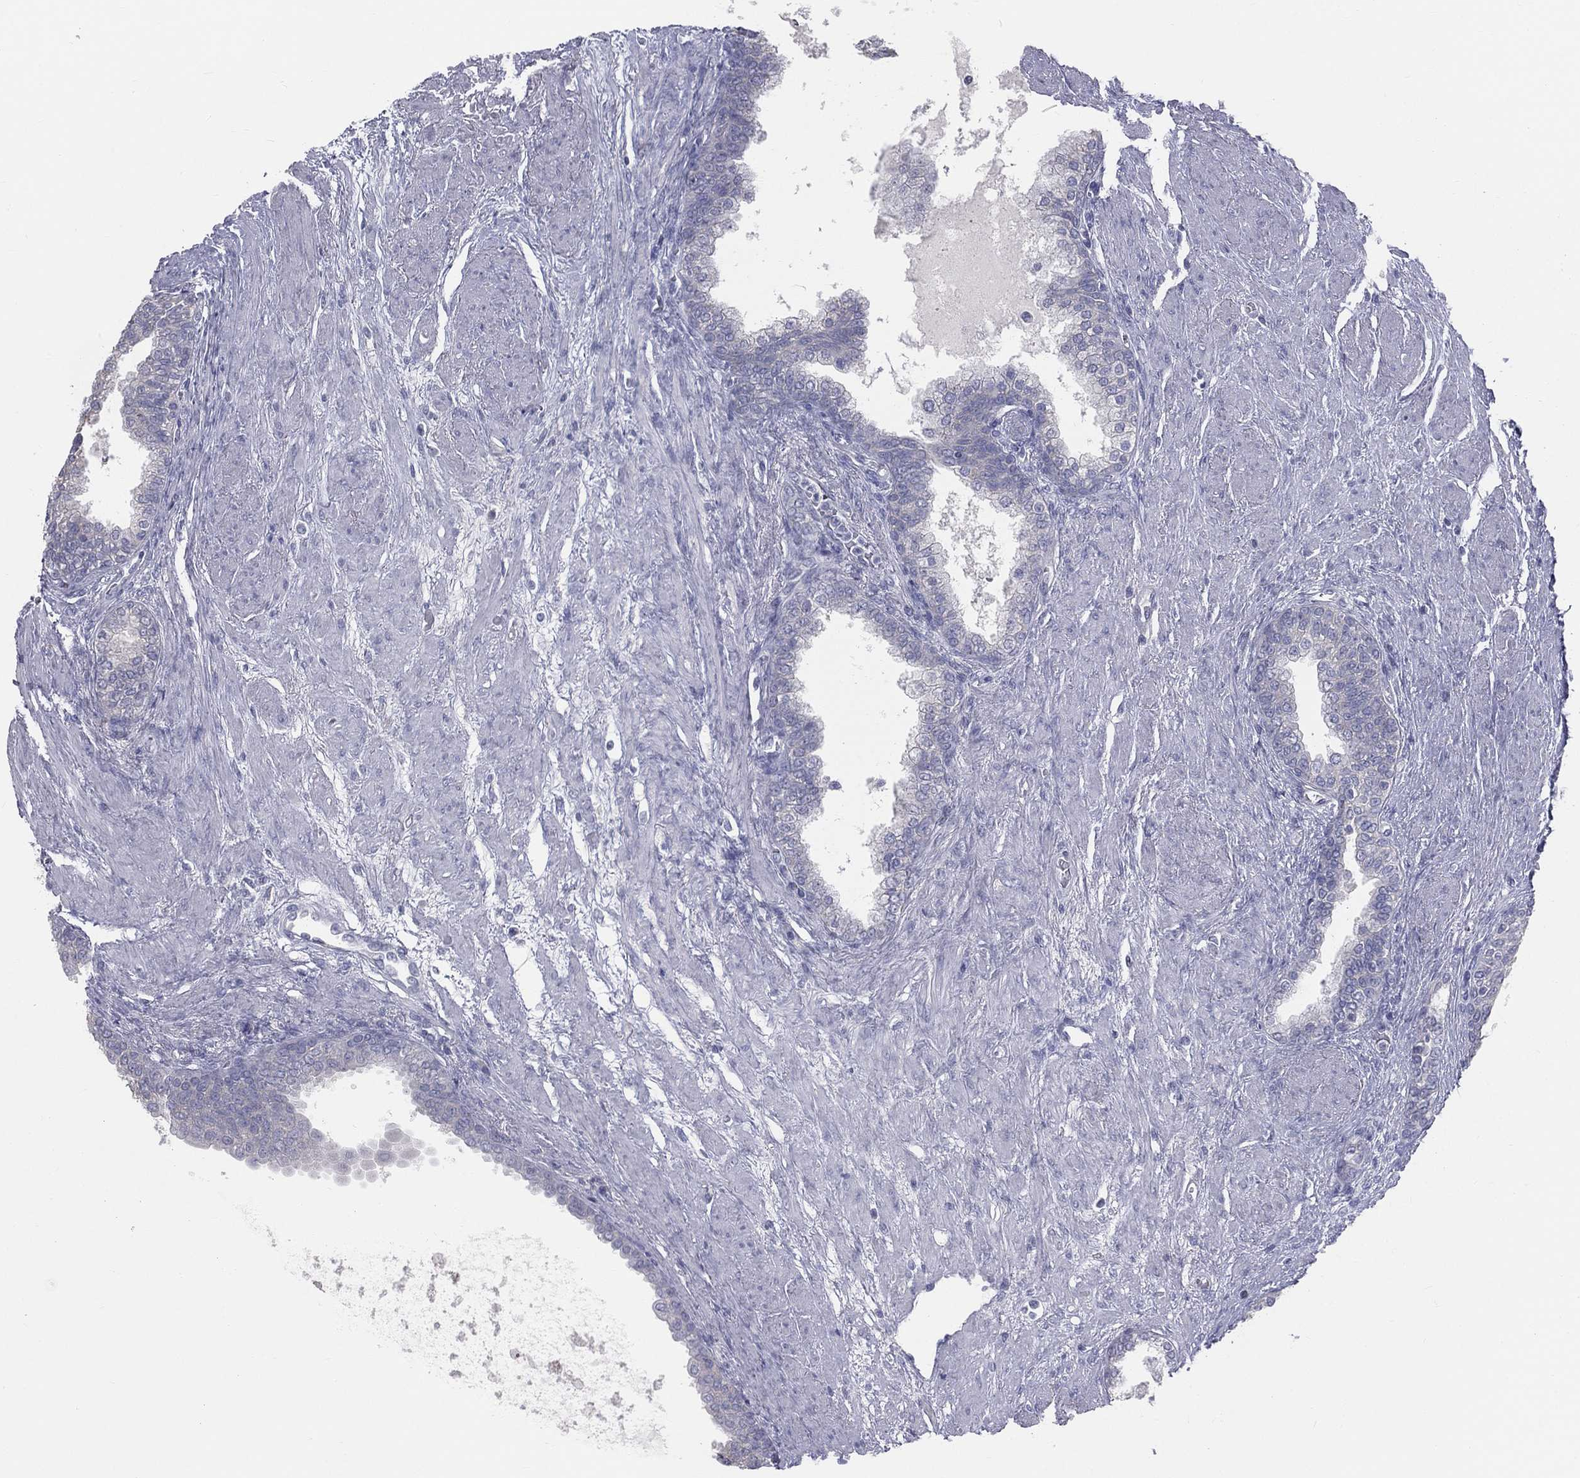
{"staining": {"intensity": "negative", "quantity": "none", "location": "none"}, "tissue": "prostate cancer", "cell_type": "Tumor cells", "image_type": "cancer", "snomed": [{"axis": "morphology", "description": "Adenocarcinoma, NOS"}, {"axis": "topography", "description": "Prostate and seminal vesicle, NOS"}, {"axis": "topography", "description": "Prostate"}], "caption": "The photomicrograph exhibits no staining of tumor cells in prostate cancer.", "gene": "STK31", "patient": {"sex": "male", "age": 62}}